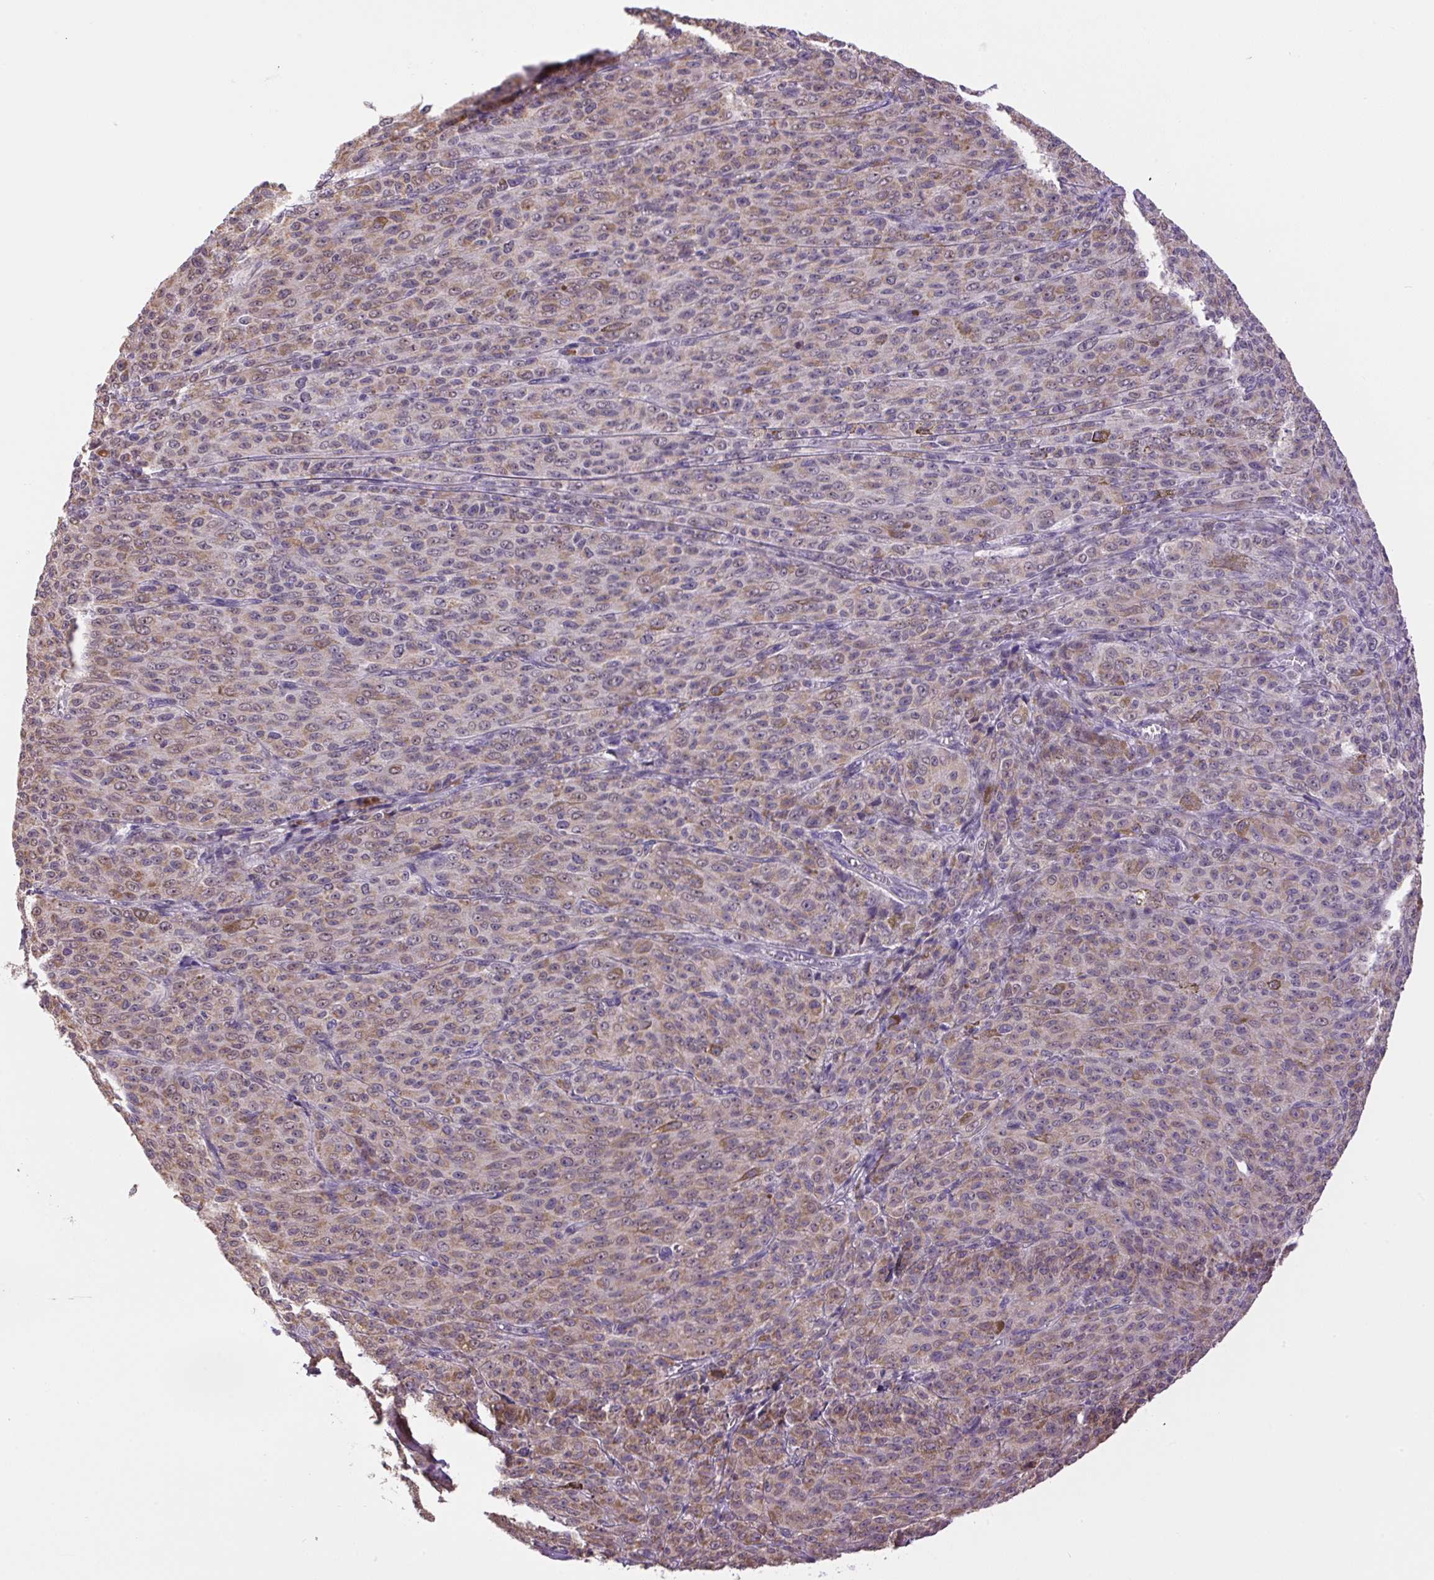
{"staining": {"intensity": "moderate", "quantity": "25%-75%", "location": "cytoplasmic/membranous"}, "tissue": "melanoma", "cell_type": "Tumor cells", "image_type": "cancer", "snomed": [{"axis": "morphology", "description": "Malignant melanoma, NOS"}, {"axis": "topography", "description": "Skin"}], "caption": "Protein positivity by IHC displays moderate cytoplasmic/membranous expression in approximately 25%-75% of tumor cells in malignant melanoma.", "gene": "SGF29", "patient": {"sex": "female", "age": 52}}